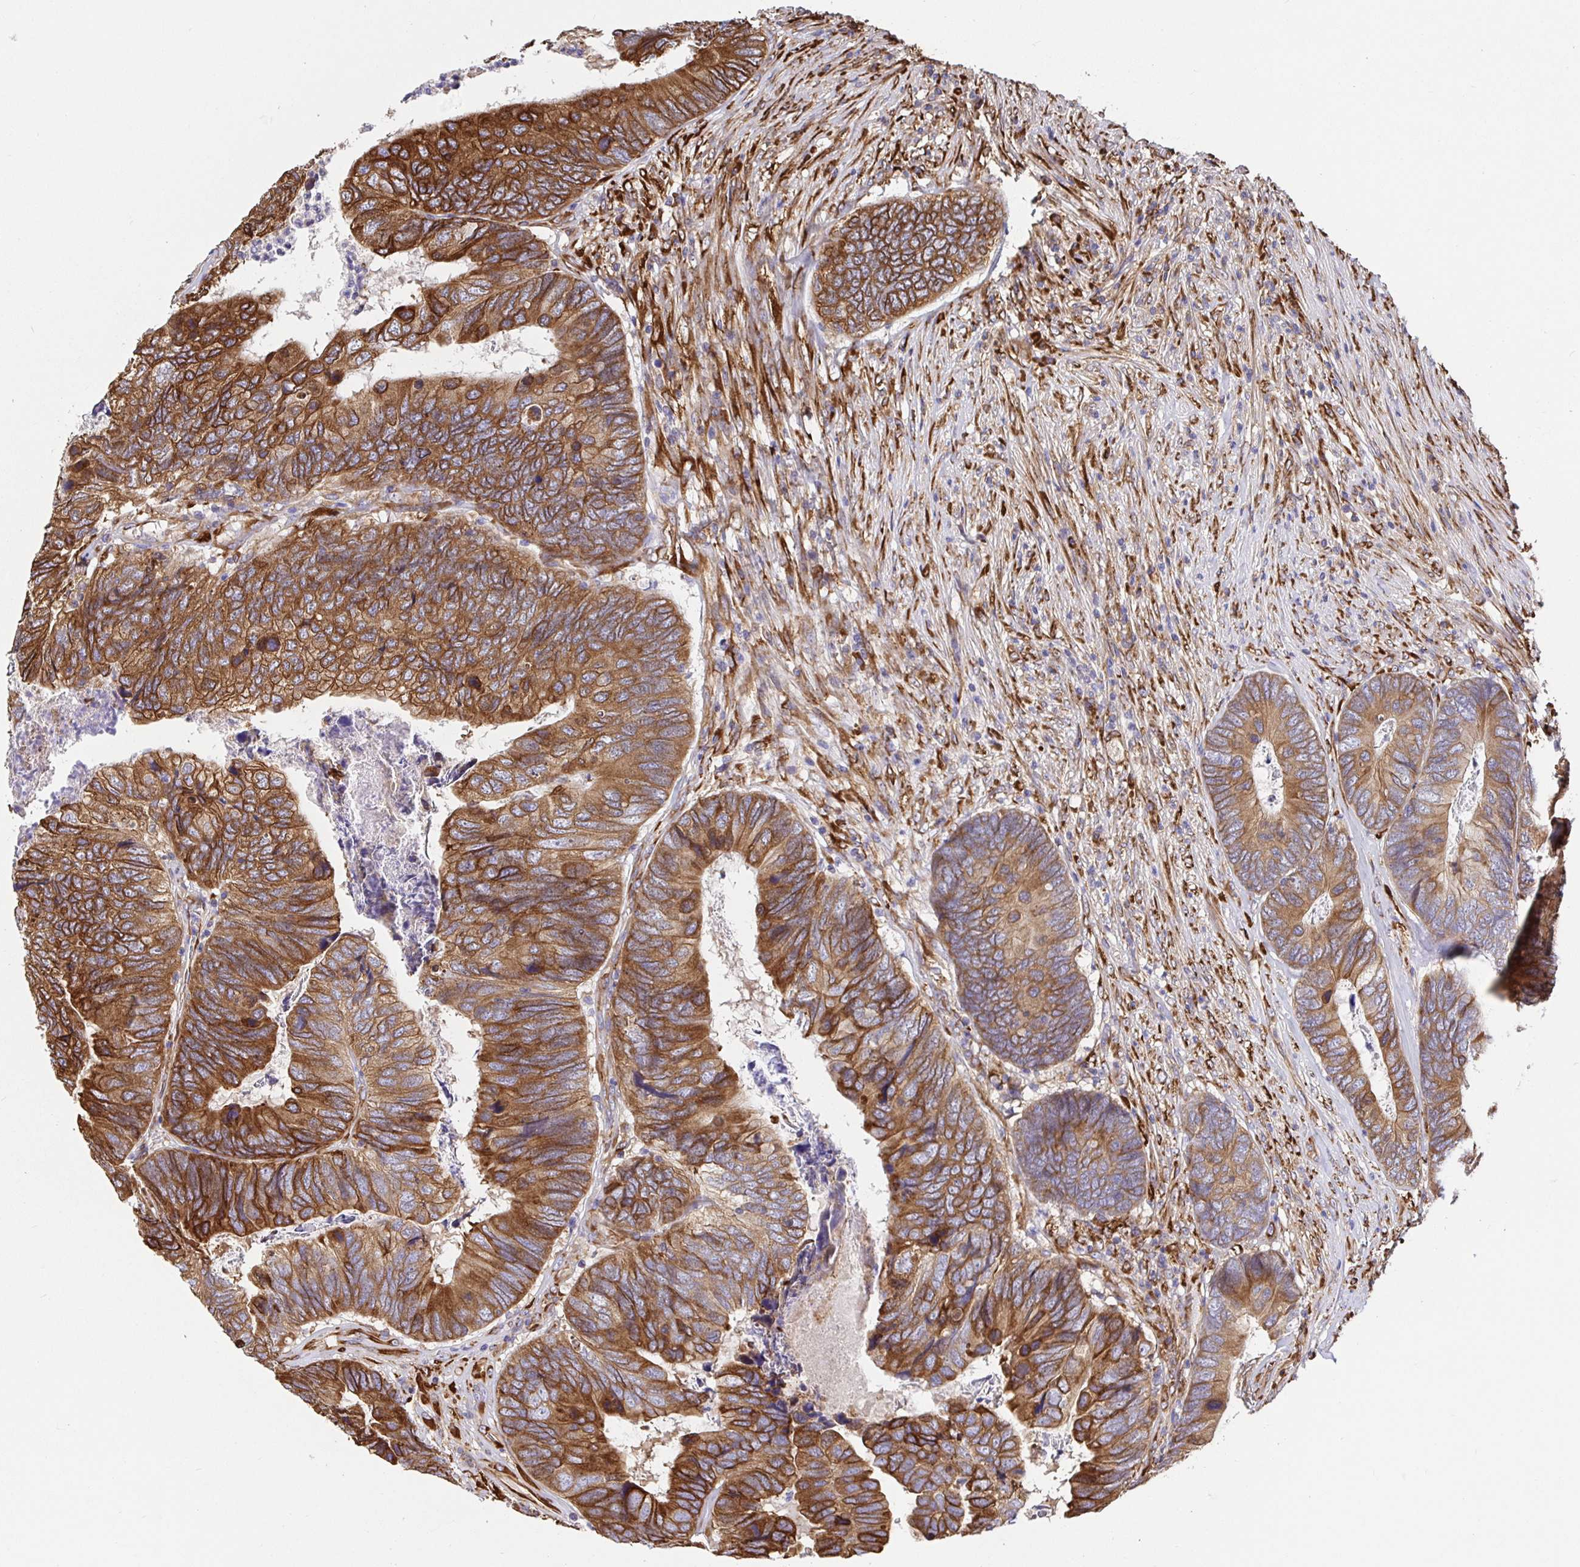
{"staining": {"intensity": "strong", "quantity": ">75%", "location": "cytoplasmic/membranous"}, "tissue": "colorectal cancer", "cell_type": "Tumor cells", "image_type": "cancer", "snomed": [{"axis": "morphology", "description": "Adenocarcinoma, NOS"}, {"axis": "topography", "description": "Colon"}], "caption": "There is high levels of strong cytoplasmic/membranous positivity in tumor cells of colorectal adenocarcinoma, as demonstrated by immunohistochemical staining (brown color).", "gene": "MAOA", "patient": {"sex": "female", "age": 67}}